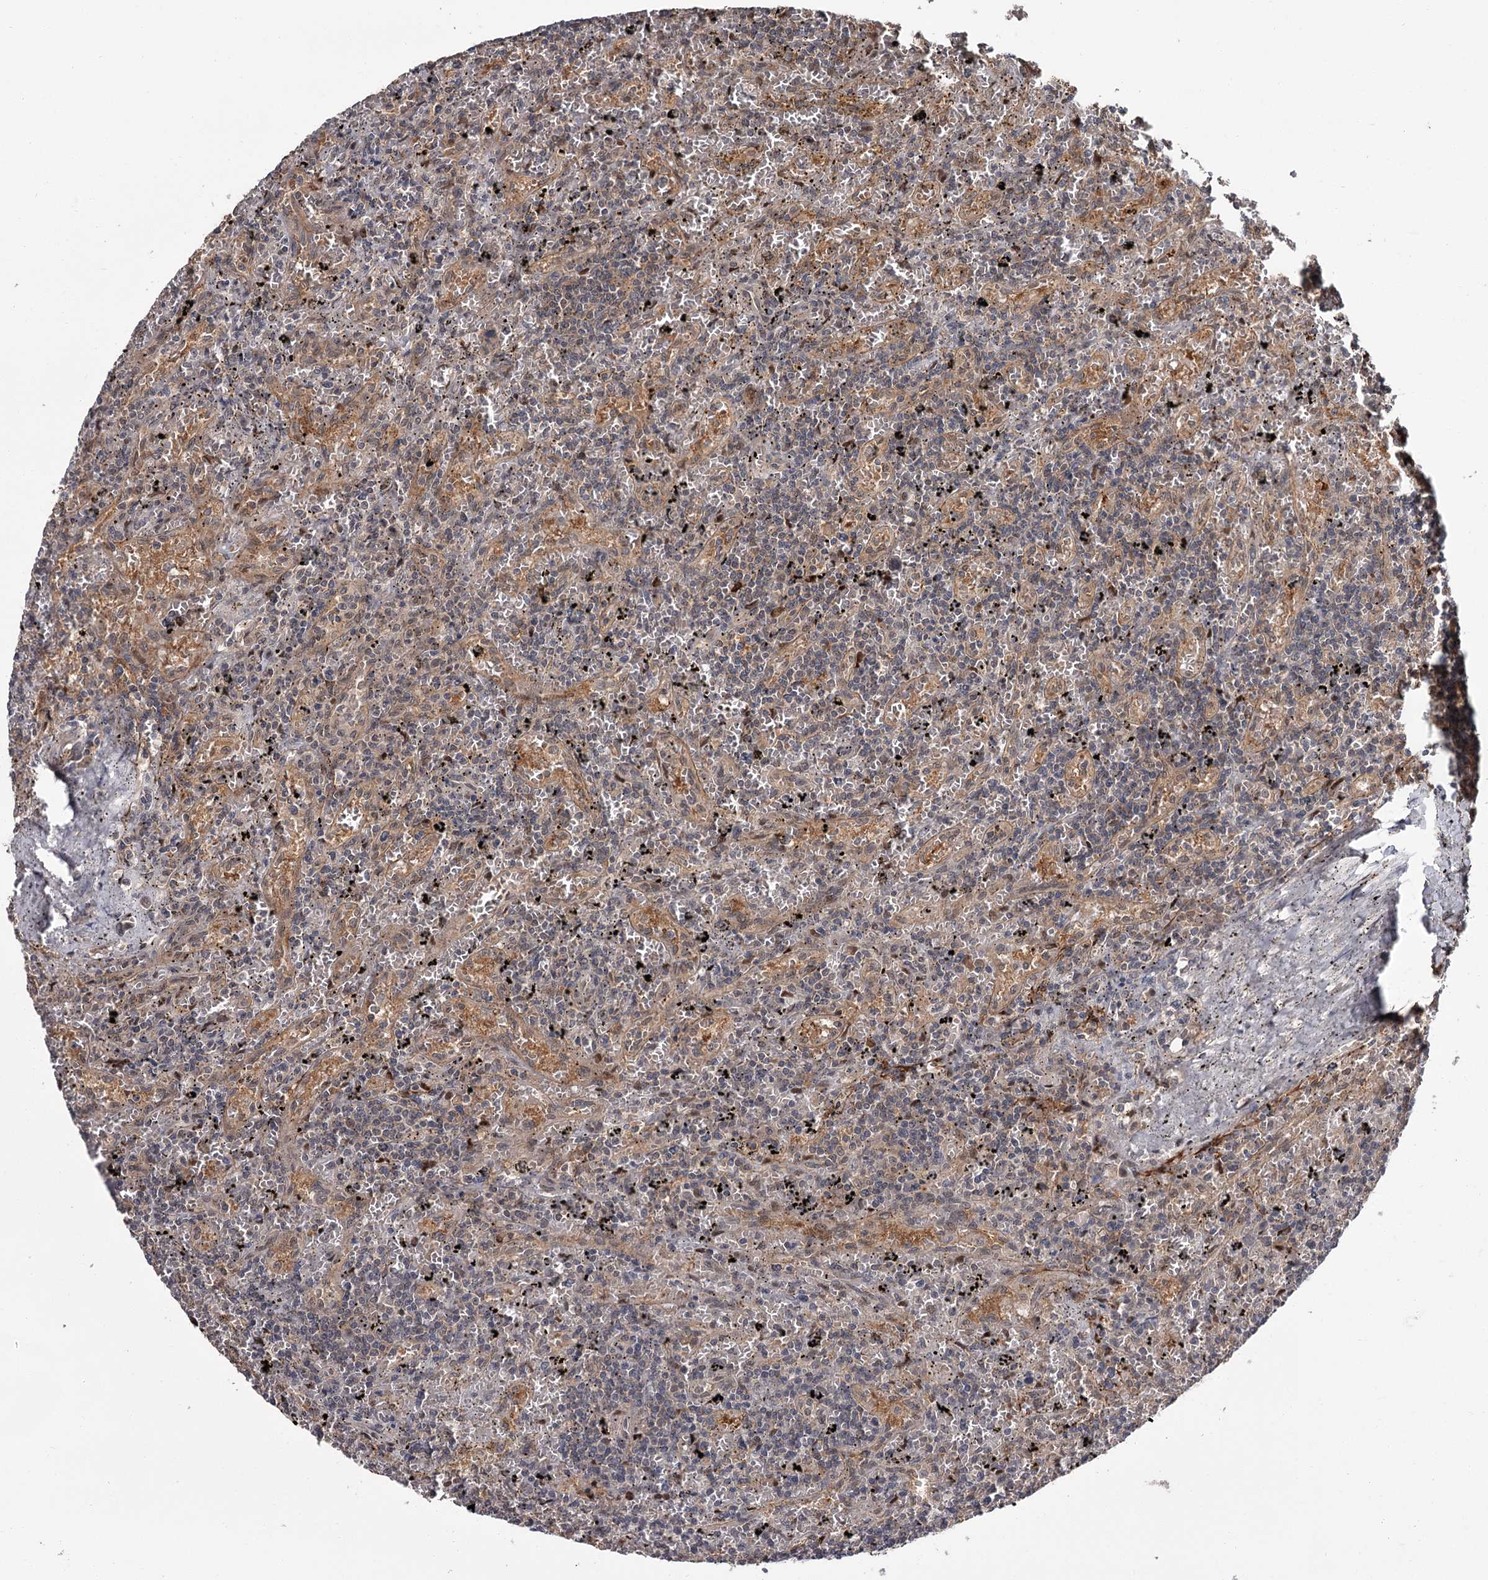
{"staining": {"intensity": "negative", "quantity": "none", "location": "none"}, "tissue": "lymphoma", "cell_type": "Tumor cells", "image_type": "cancer", "snomed": [{"axis": "morphology", "description": "Malignant lymphoma, non-Hodgkin's type, Low grade"}, {"axis": "topography", "description": "Spleen"}], "caption": "High power microscopy micrograph of an IHC micrograph of lymphoma, revealing no significant expression in tumor cells. The staining was performed using DAB to visualize the protein expression in brown, while the nuclei were stained in blue with hematoxylin (Magnification: 20x).", "gene": "DAO", "patient": {"sex": "male", "age": 76}}